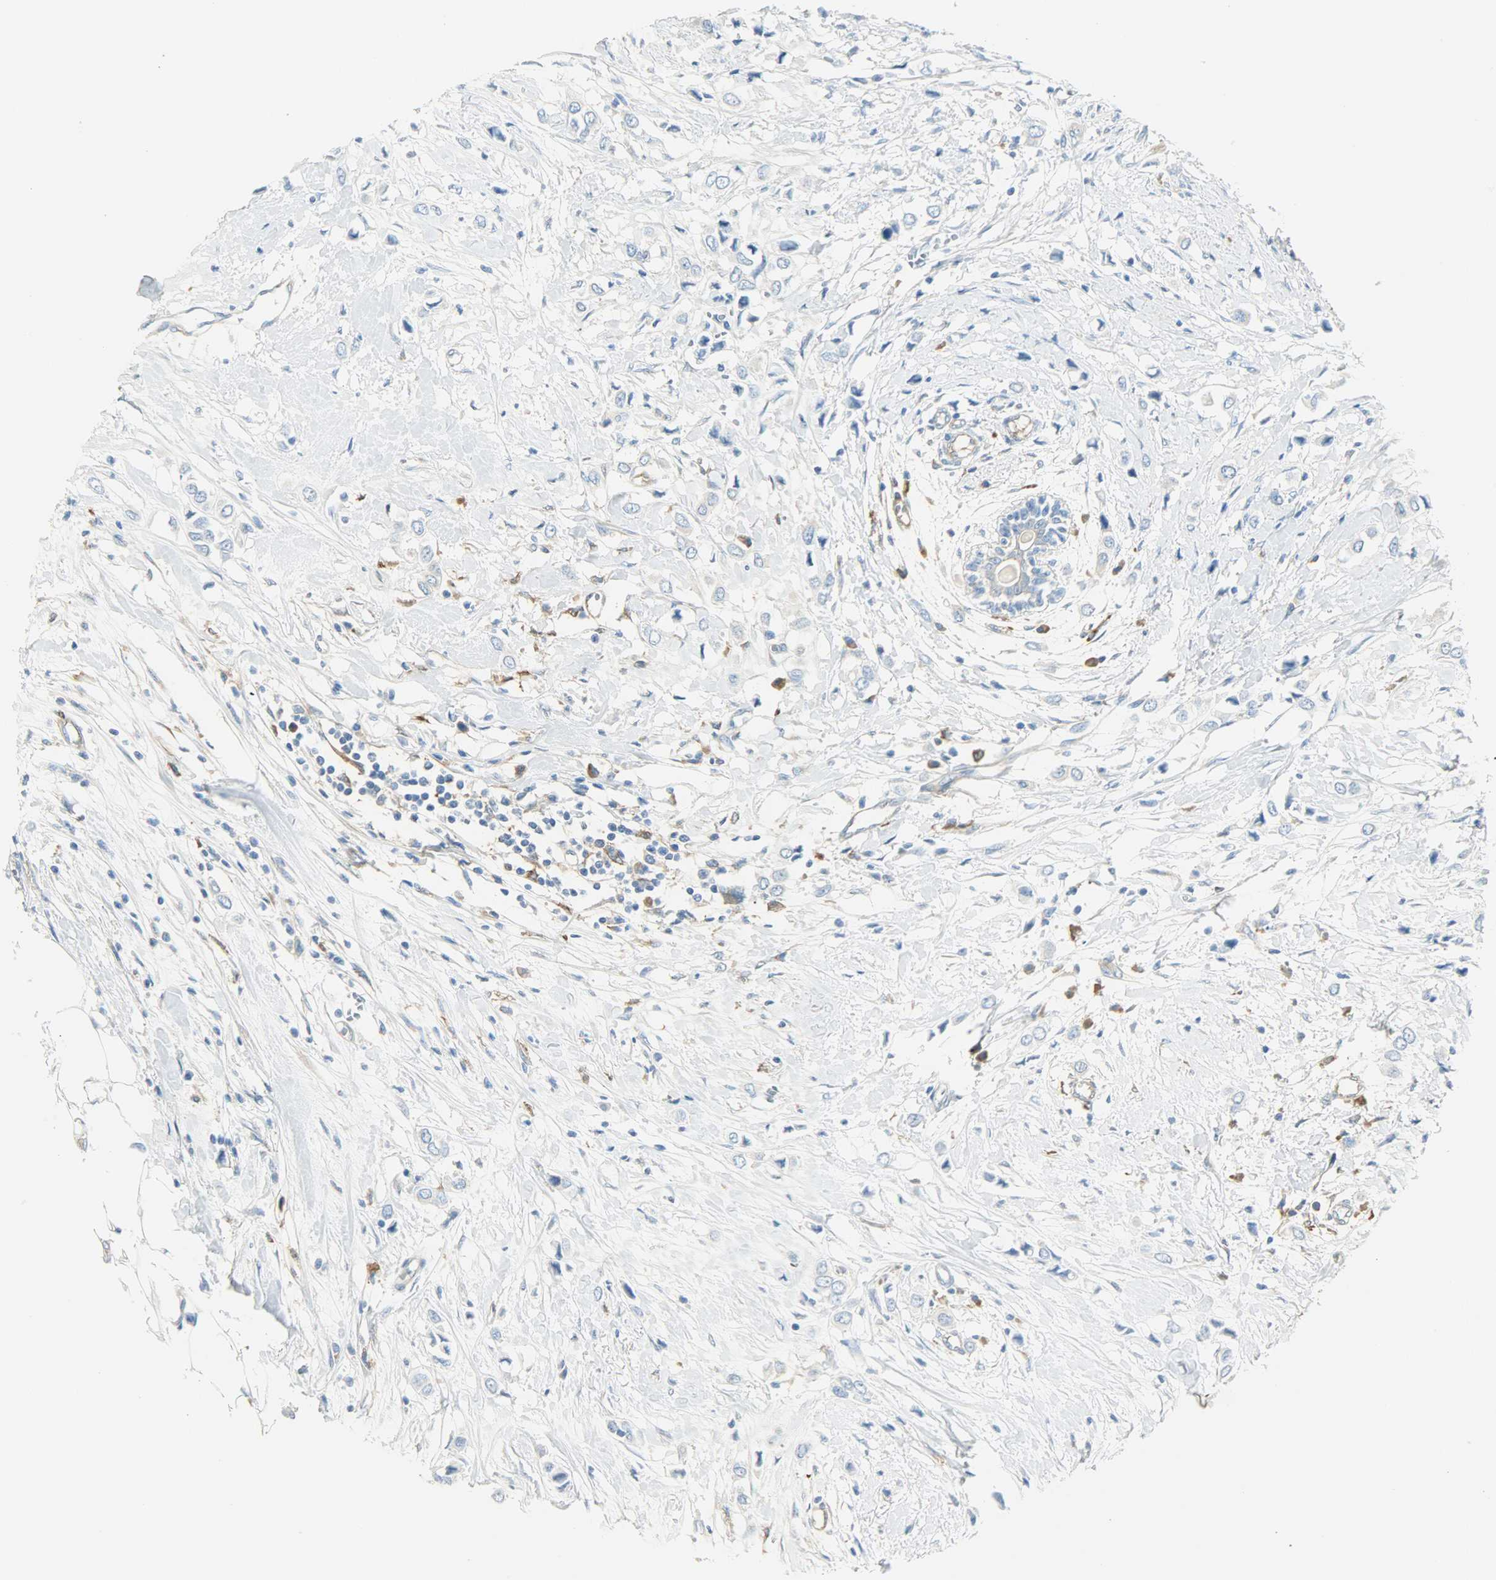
{"staining": {"intensity": "negative", "quantity": "none", "location": "none"}, "tissue": "breast cancer", "cell_type": "Tumor cells", "image_type": "cancer", "snomed": [{"axis": "morphology", "description": "Lobular carcinoma"}, {"axis": "topography", "description": "Breast"}], "caption": "Micrograph shows no protein staining in tumor cells of lobular carcinoma (breast) tissue.", "gene": "WARS1", "patient": {"sex": "female", "age": 51}}